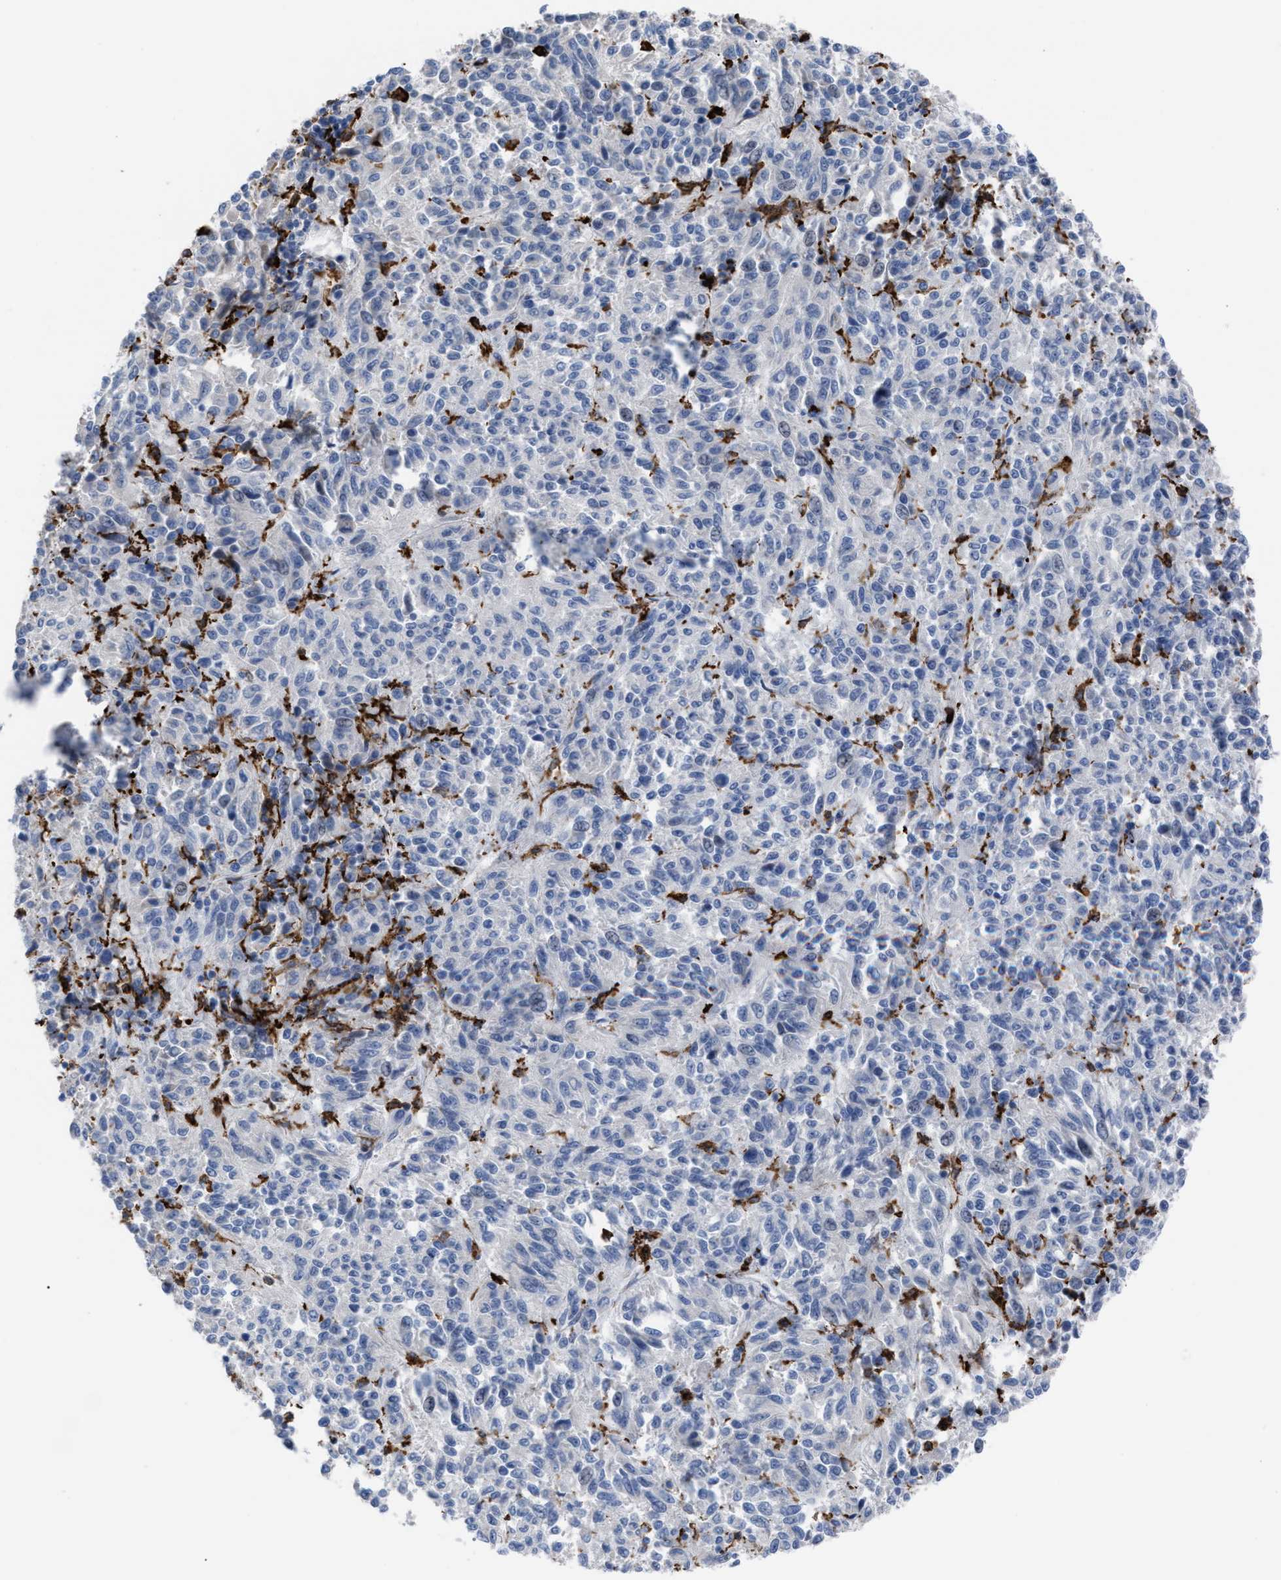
{"staining": {"intensity": "negative", "quantity": "none", "location": "none"}, "tissue": "melanoma", "cell_type": "Tumor cells", "image_type": "cancer", "snomed": [{"axis": "morphology", "description": "Malignant melanoma, Metastatic site"}, {"axis": "topography", "description": "Lung"}], "caption": "The image displays no significant positivity in tumor cells of melanoma.", "gene": "SLC47A1", "patient": {"sex": "male", "age": 64}}